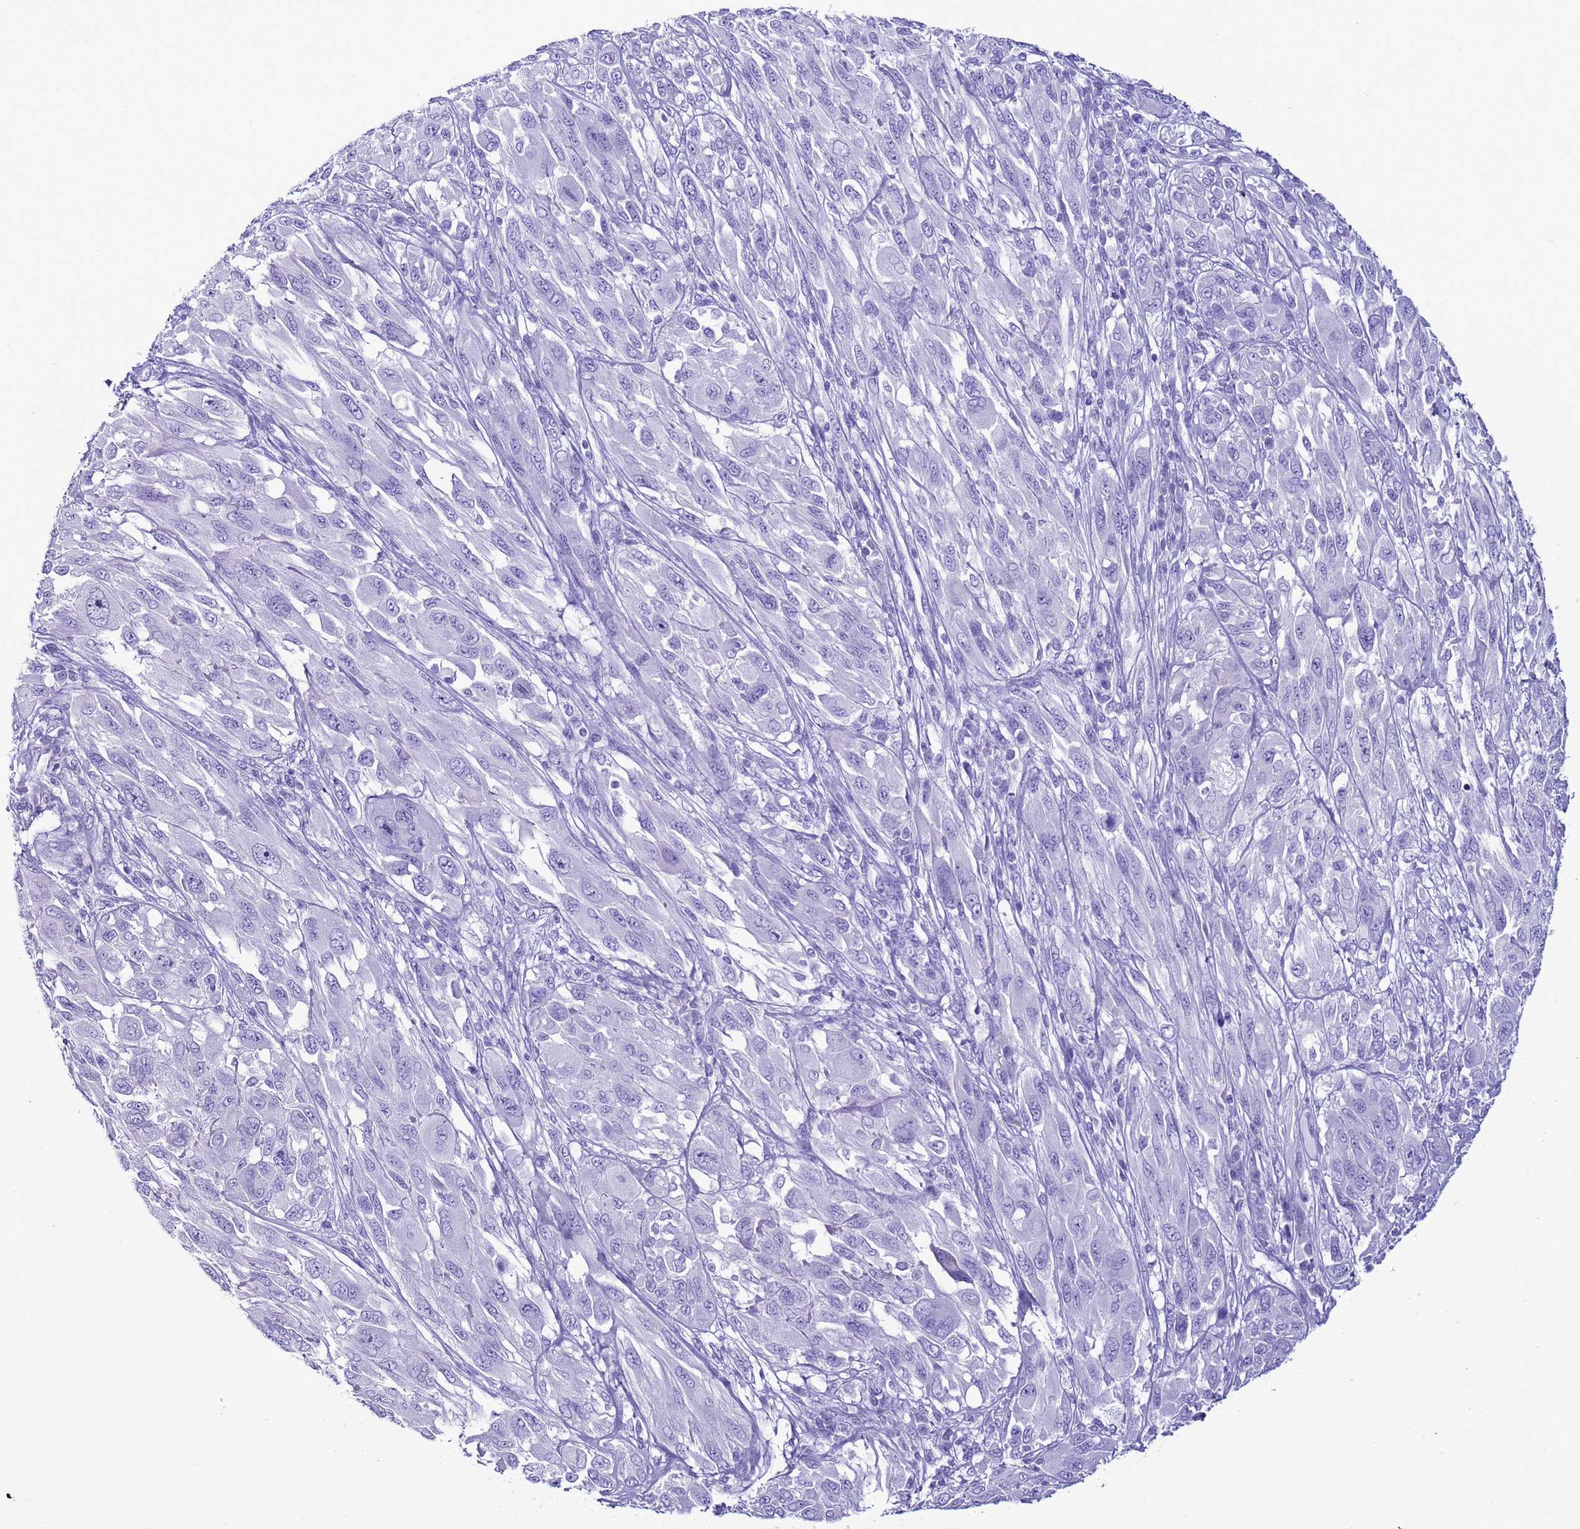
{"staining": {"intensity": "negative", "quantity": "none", "location": "none"}, "tissue": "melanoma", "cell_type": "Tumor cells", "image_type": "cancer", "snomed": [{"axis": "morphology", "description": "Malignant melanoma, NOS"}, {"axis": "topography", "description": "Skin"}], "caption": "Tumor cells show no significant protein positivity in malignant melanoma.", "gene": "LCMT1", "patient": {"sex": "female", "age": 91}}